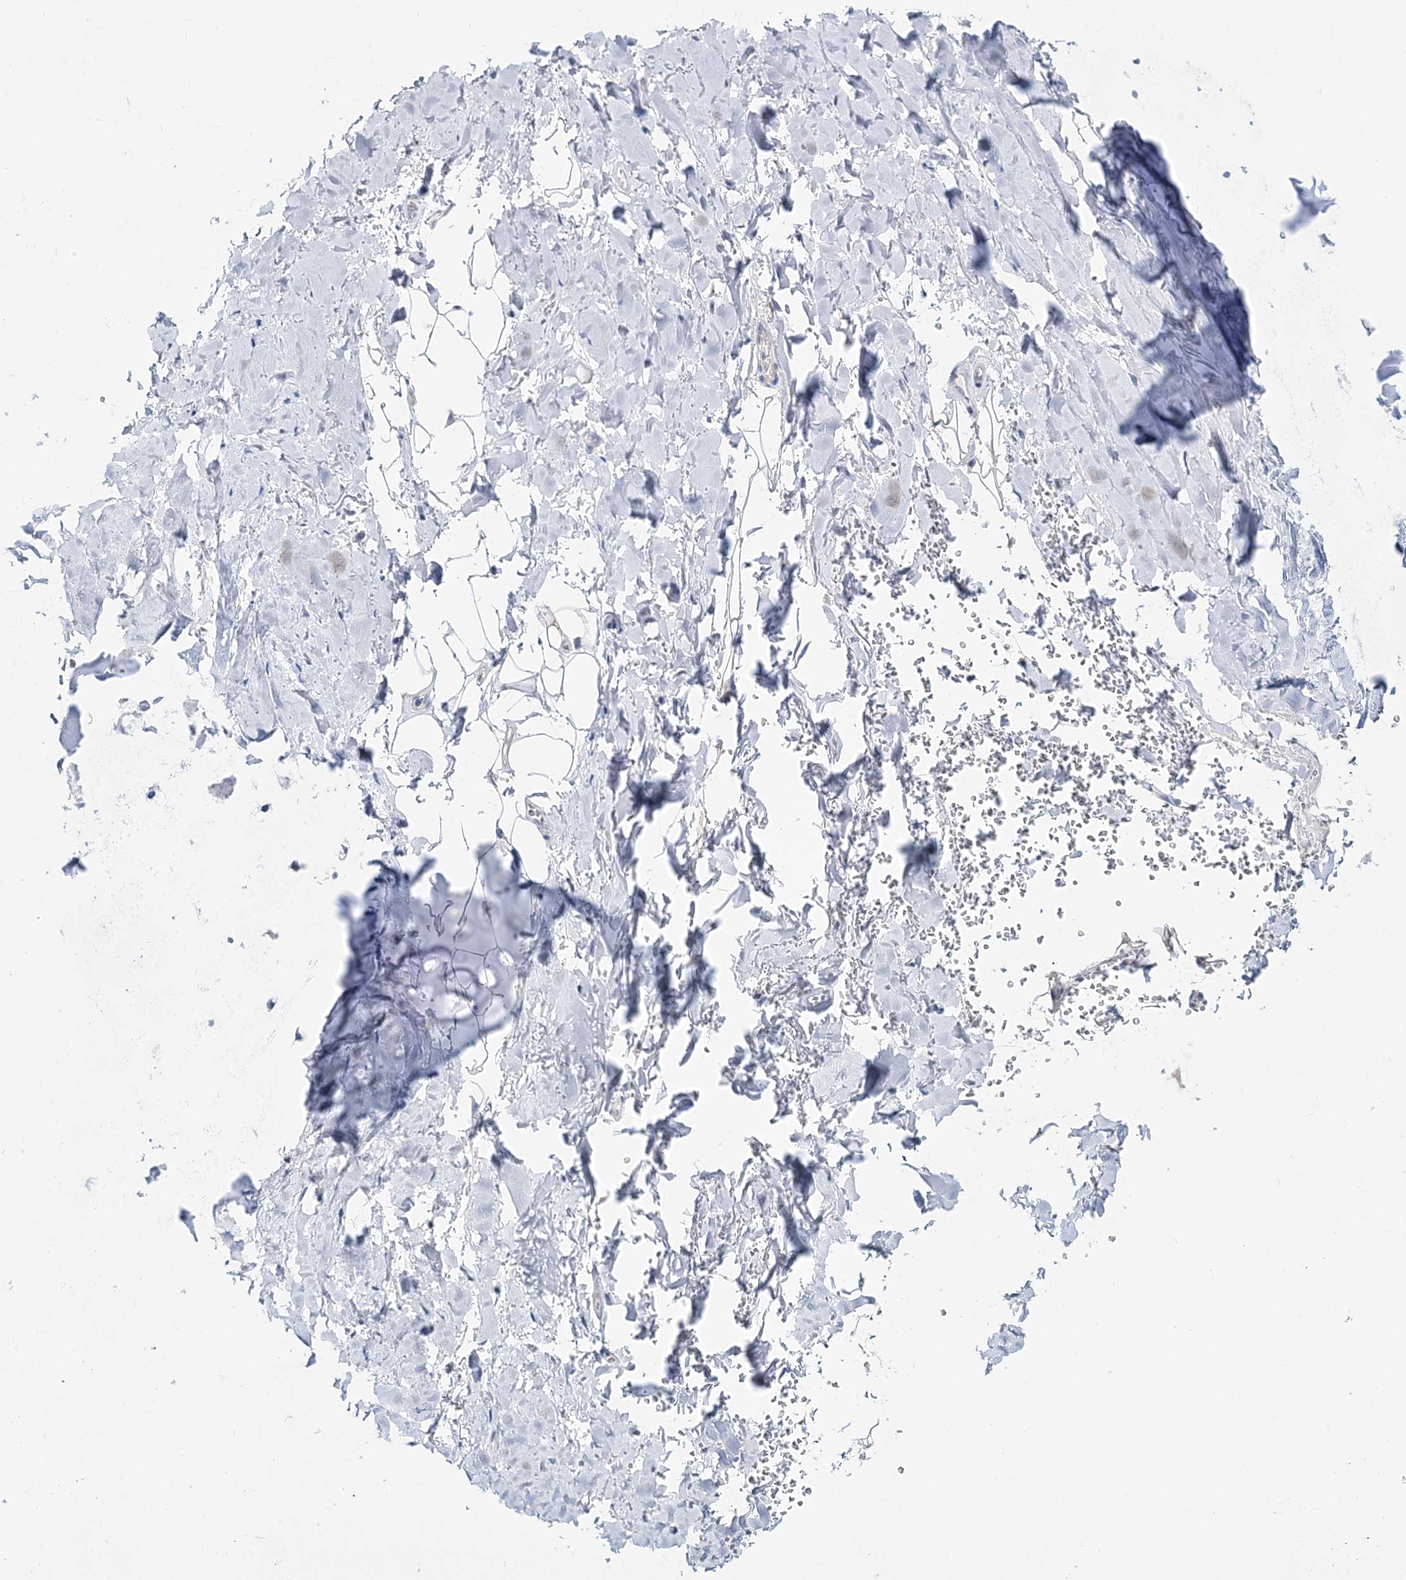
{"staining": {"intensity": "negative", "quantity": "none", "location": "none"}, "tissue": "adipose tissue", "cell_type": "Adipocytes", "image_type": "normal", "snomed": [{"axis": "morphology", "description": "Normal tissue, NOS"}, {"axis": "topography", "description": "Cartilage tissue"}], "caption": "This is an immunohistochemistry (IHC) photomicrograph of unremarkable adipose tissue. There is no positivity in adipocytes.", "gene": "ANO1", "patient": {"sex": "female", "age": 63}}